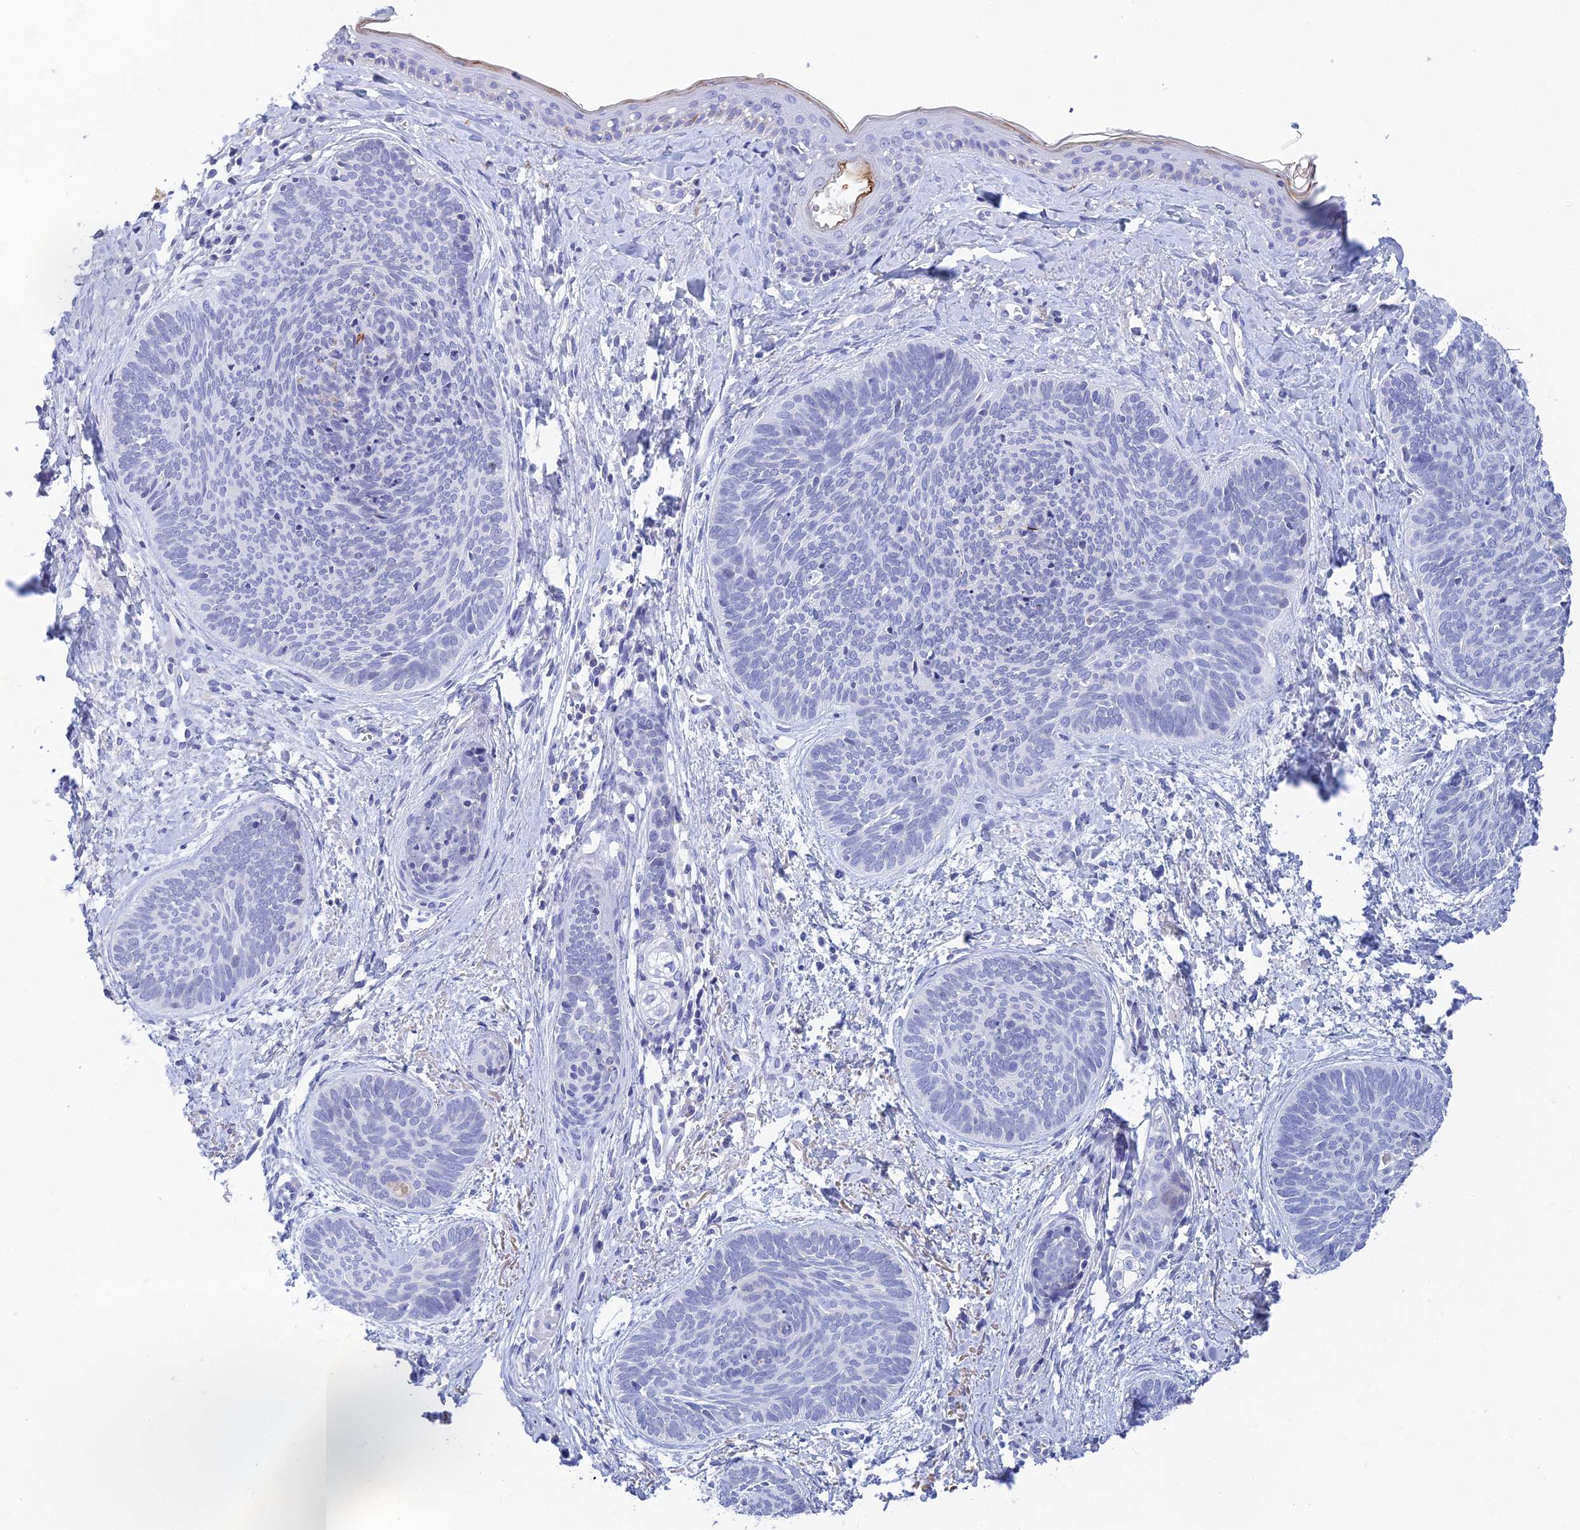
{"staining": {"intensity": "negative", "quantity": "none", "location": "none"}, "tissue": "skin cancer", "cell_type": "Tumor cells", "image_type": "cancer", "snomed": [{"axis": "morphology", "description": "Basal cell carcinoma"}, {"axis": "topography", "description": "Skin"}], "caption": "IHC histopathology image of skin cancer (basal cell carcinoma) stained for a protein (brown), which displays no staining in tumor cells.", "gene": "INTS13", "patient": {"sex": "female", "age": 81}}